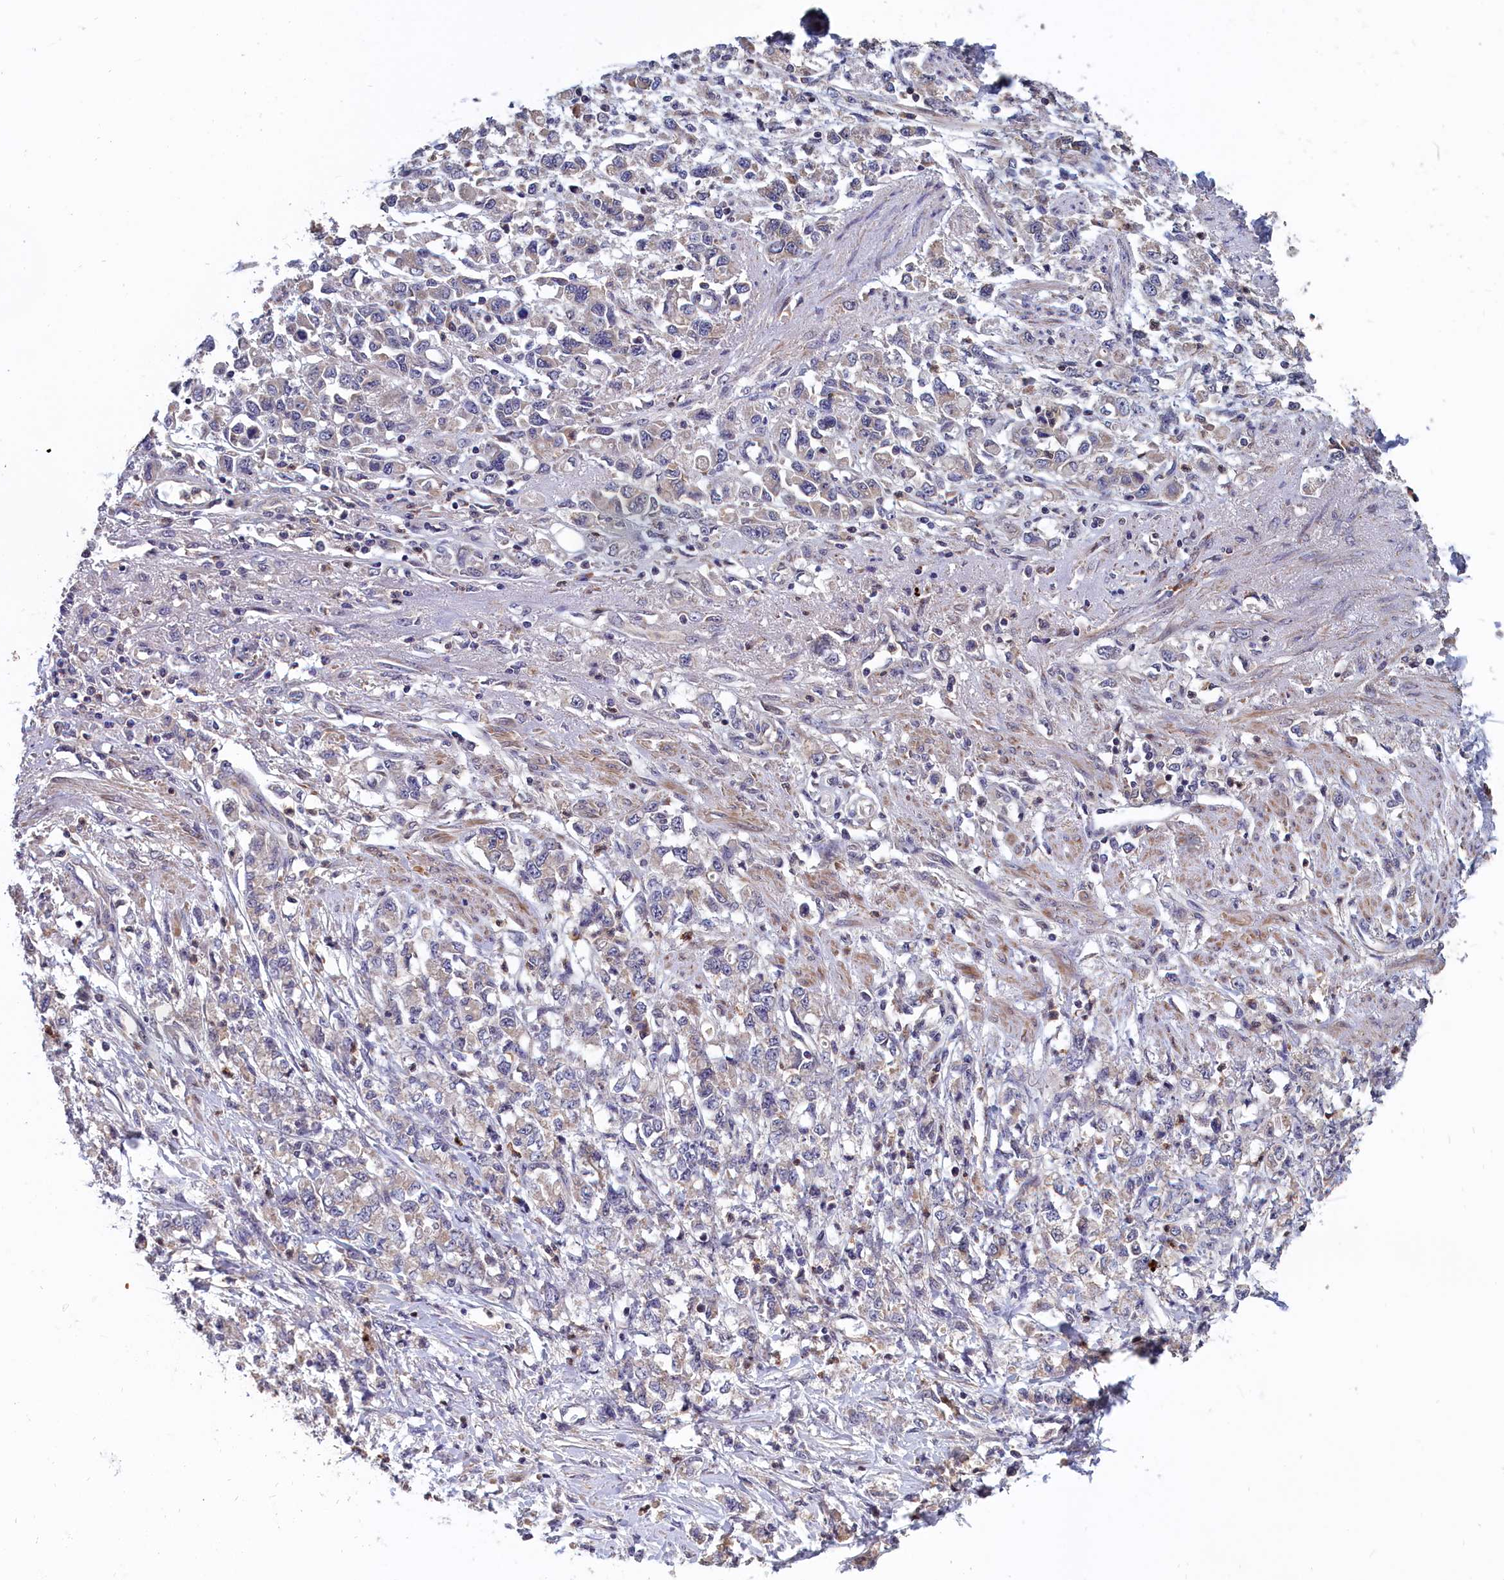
{"staining": {"intensity": "weak", "quantity": "<25%", "location": "cytoplasmic/membranous"}, "tissue": "stomach cancer", "cell_type": "Tumor cells", "image_type": "cancer", "snomed": [{"axis": "morphology", "description": "Adenocarcinoma, NOS"}, {"axis": "topography", "description": "Stomach"}], "caption": "High magnification brightfield microscopy of stomach cancer (adenocarcinoma) stained with DAB (3,3'-diaminobenzidine) (brown) and counterstained with hematoxylin (blue): tumor cells show no significant staining.", "gene": "EPB41L4B", "patient": {"sex": "female", "age": 76}}